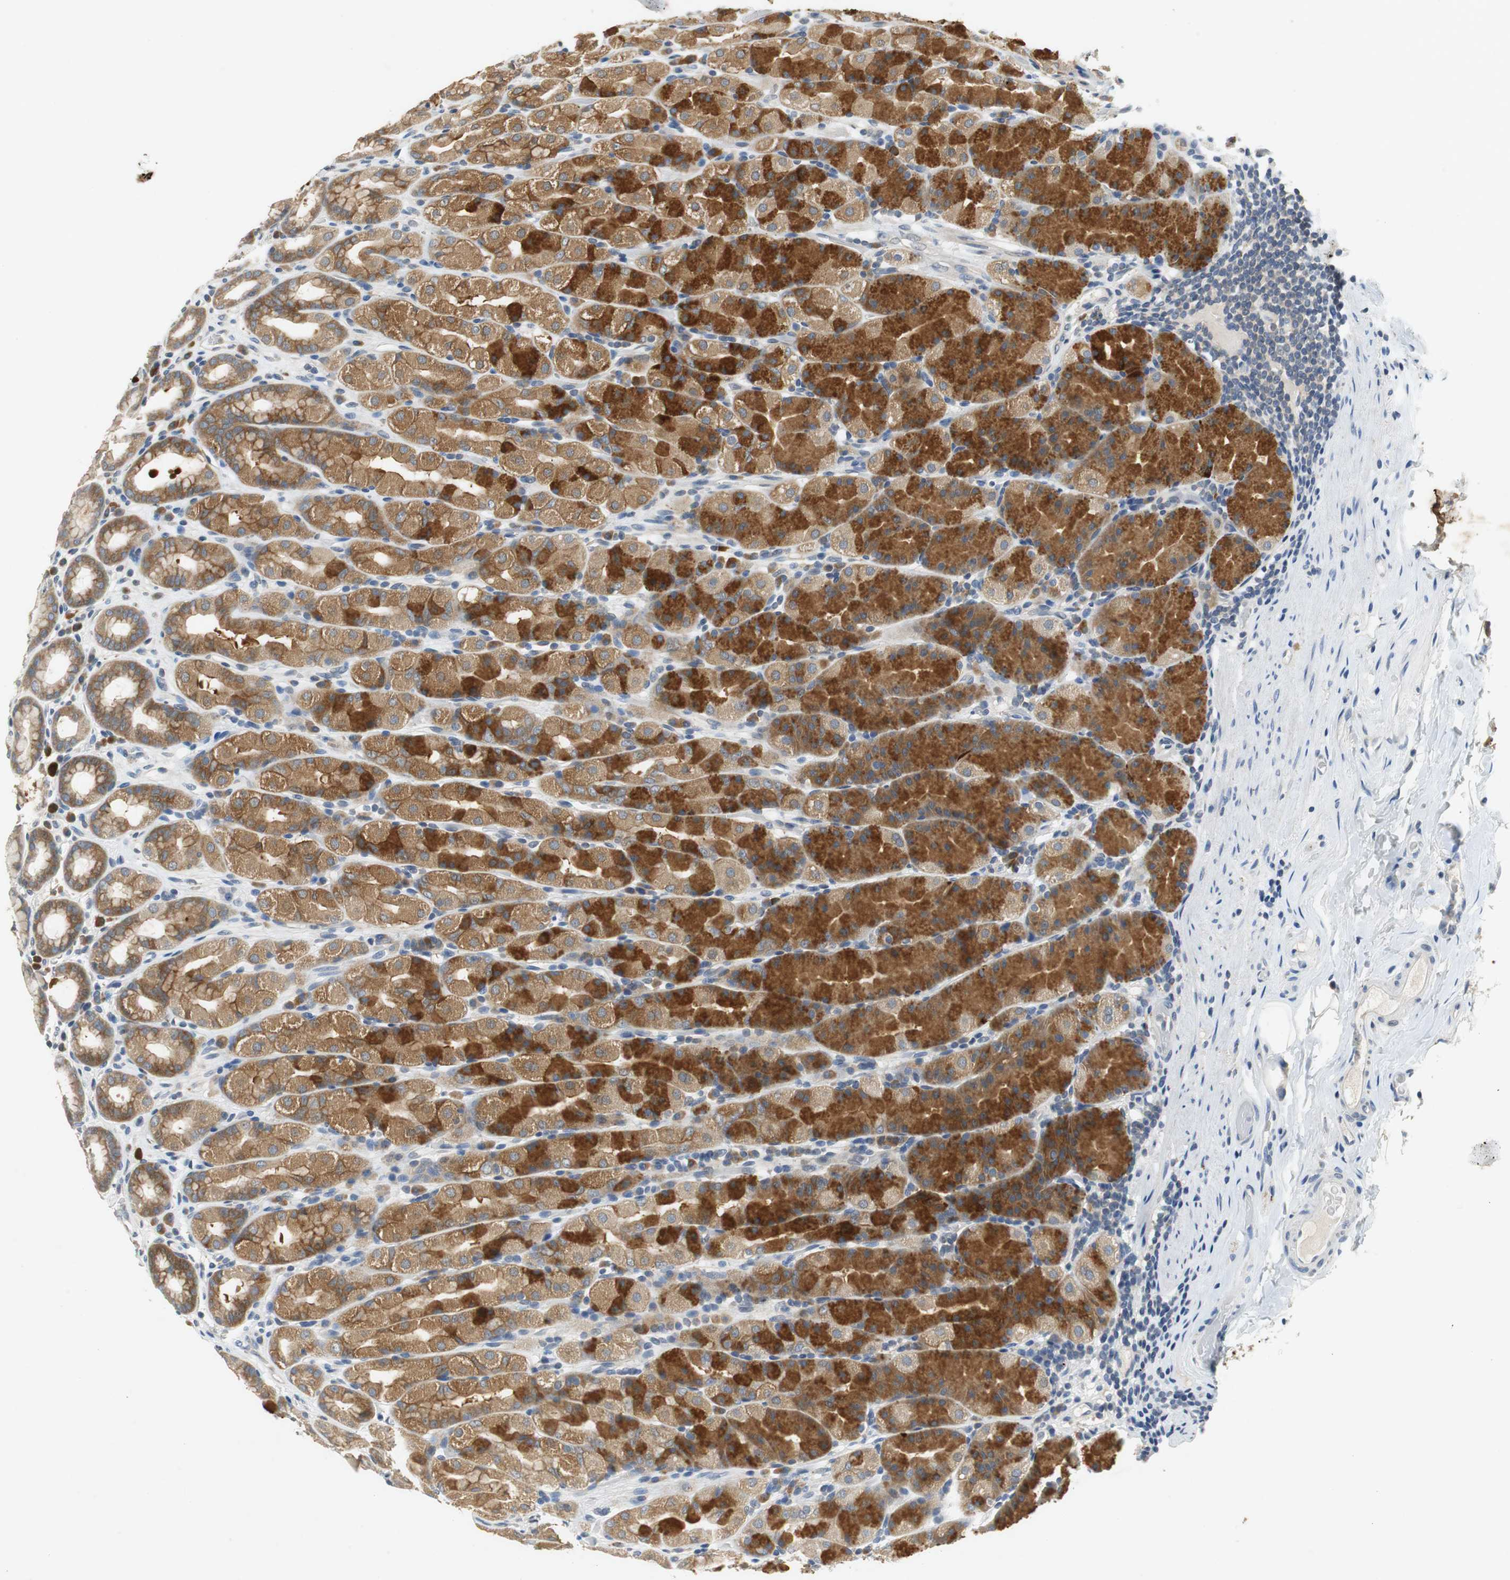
{"staining": {"intensity": "strong", "quantity": "25%-75%", "location": "cytoplasmic/membranous"}, "tissue": "stomach", "cell_type": "Glandular cells", "image_type": "normal", "snomed": [{"axis": "morphology", "description": "Normal tissue, NOS"}, {"axis": "topography", "description": "Stomach, upper"}], "caption": "Benign stomach exhibits strong cytoplasmic/membranous expression in about 25%-75% of glandular cells, visualized by immunohistochemistry. Nuclei are stained in blue.", "gene": "GLCCI1", "patient": {"sex": "male", "age": 68}}